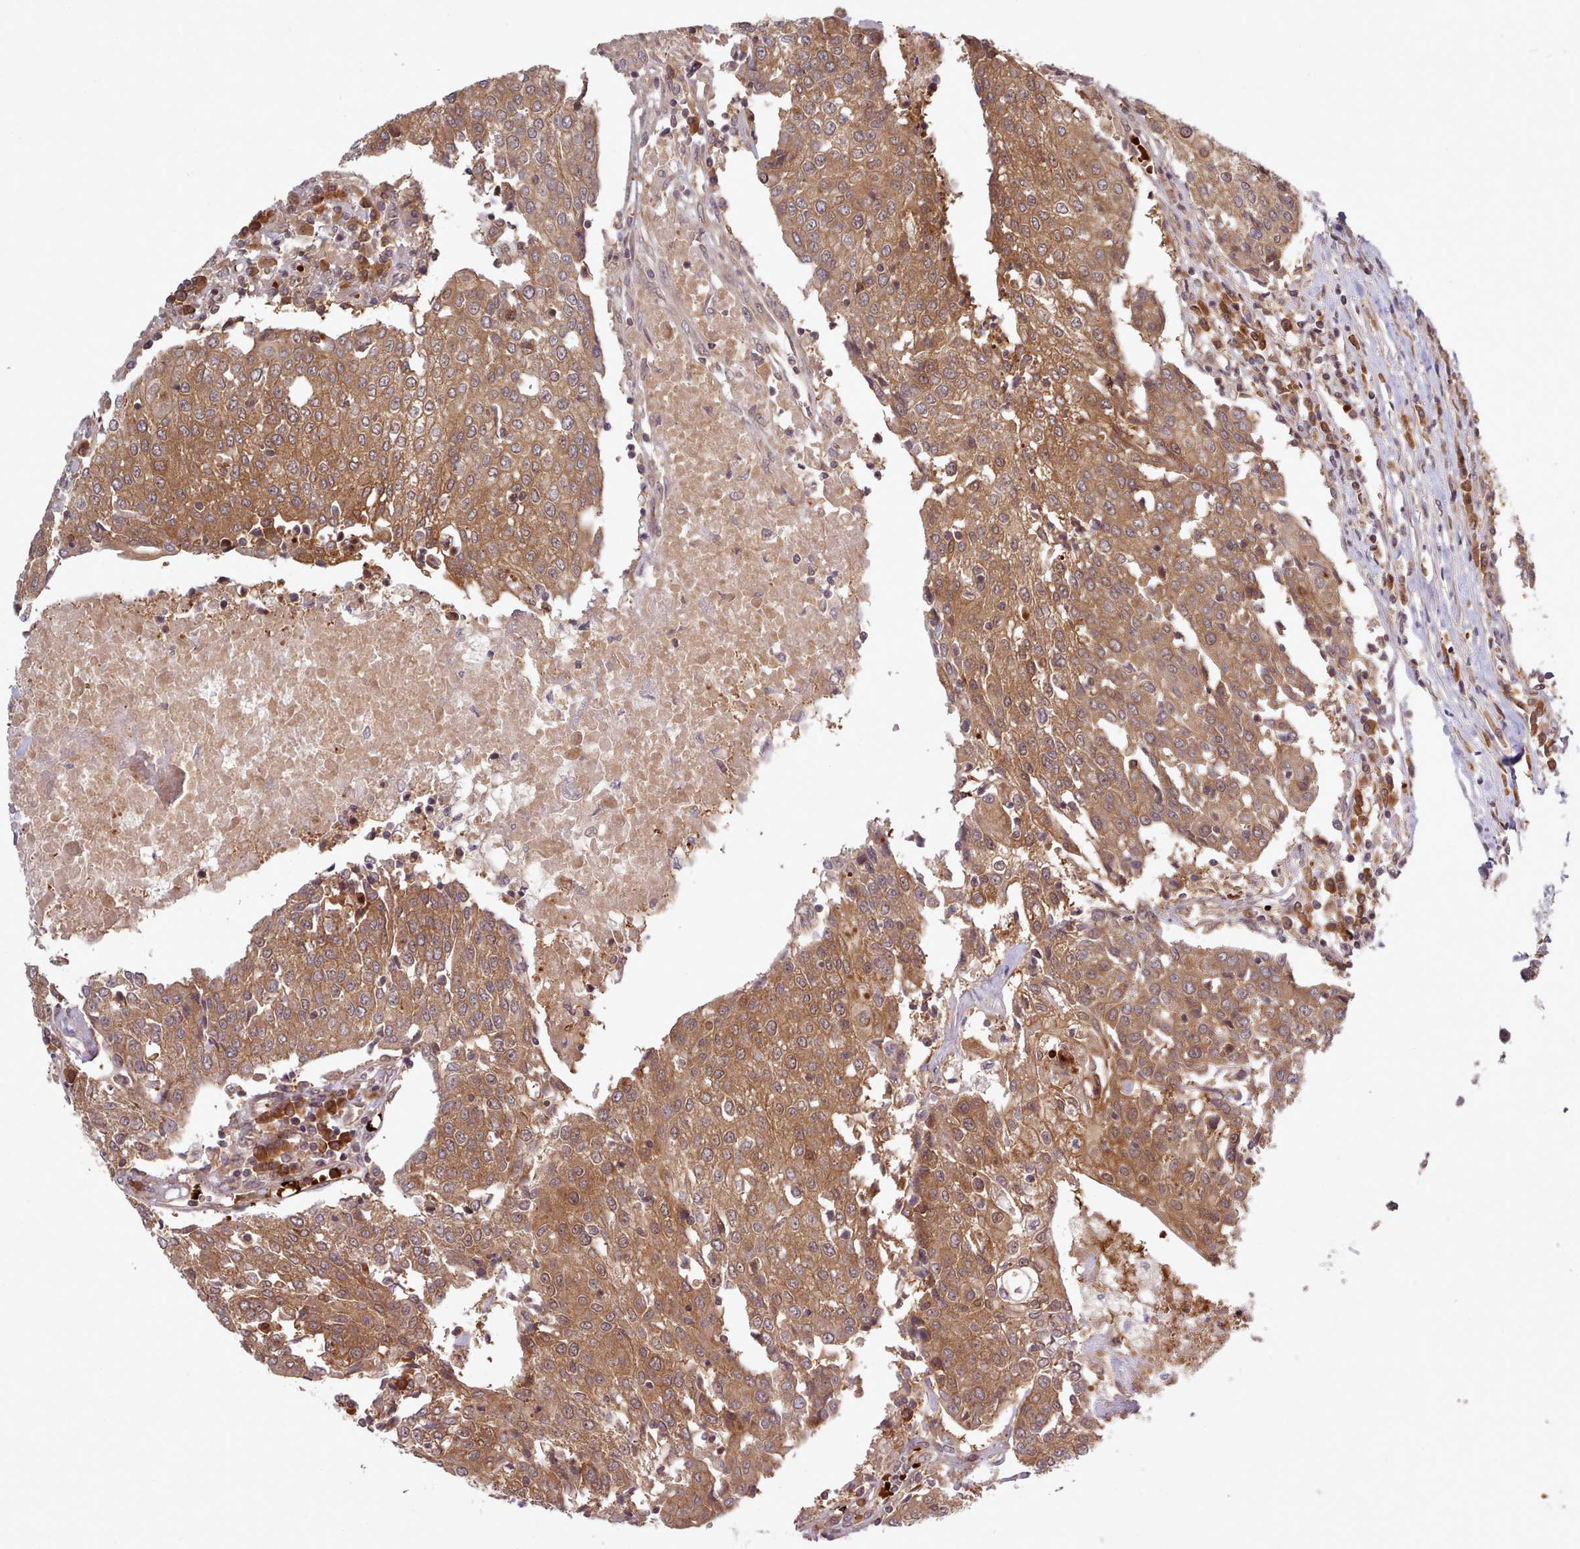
{"staining": {"intensity": "moderate", "quantity": ">75%", "location": "cytoplasmic/membranous"}, "tissue": "urothelial cancer", "cell_type": "Tumor cells", "image_type": "cancer", "snomed": [{"axis": "morphology", "description": "Urothelial carcinoma, High grade"}, {"axis": "topography", "description": "Urinary bladder"}], "caption": "Moderate cytoplasmic/membranous protein expression is identified in about >75% of tumor cells in urothelial cancer. The protein of interest is stained brown, and the nuclei are stained in blue (DAB (3,3'-diaminobenzidine) IHC with brightfield microscopy, high magnification).", "gene": "UBE2G1", "patient": {"sex": "female", "age": 85}}